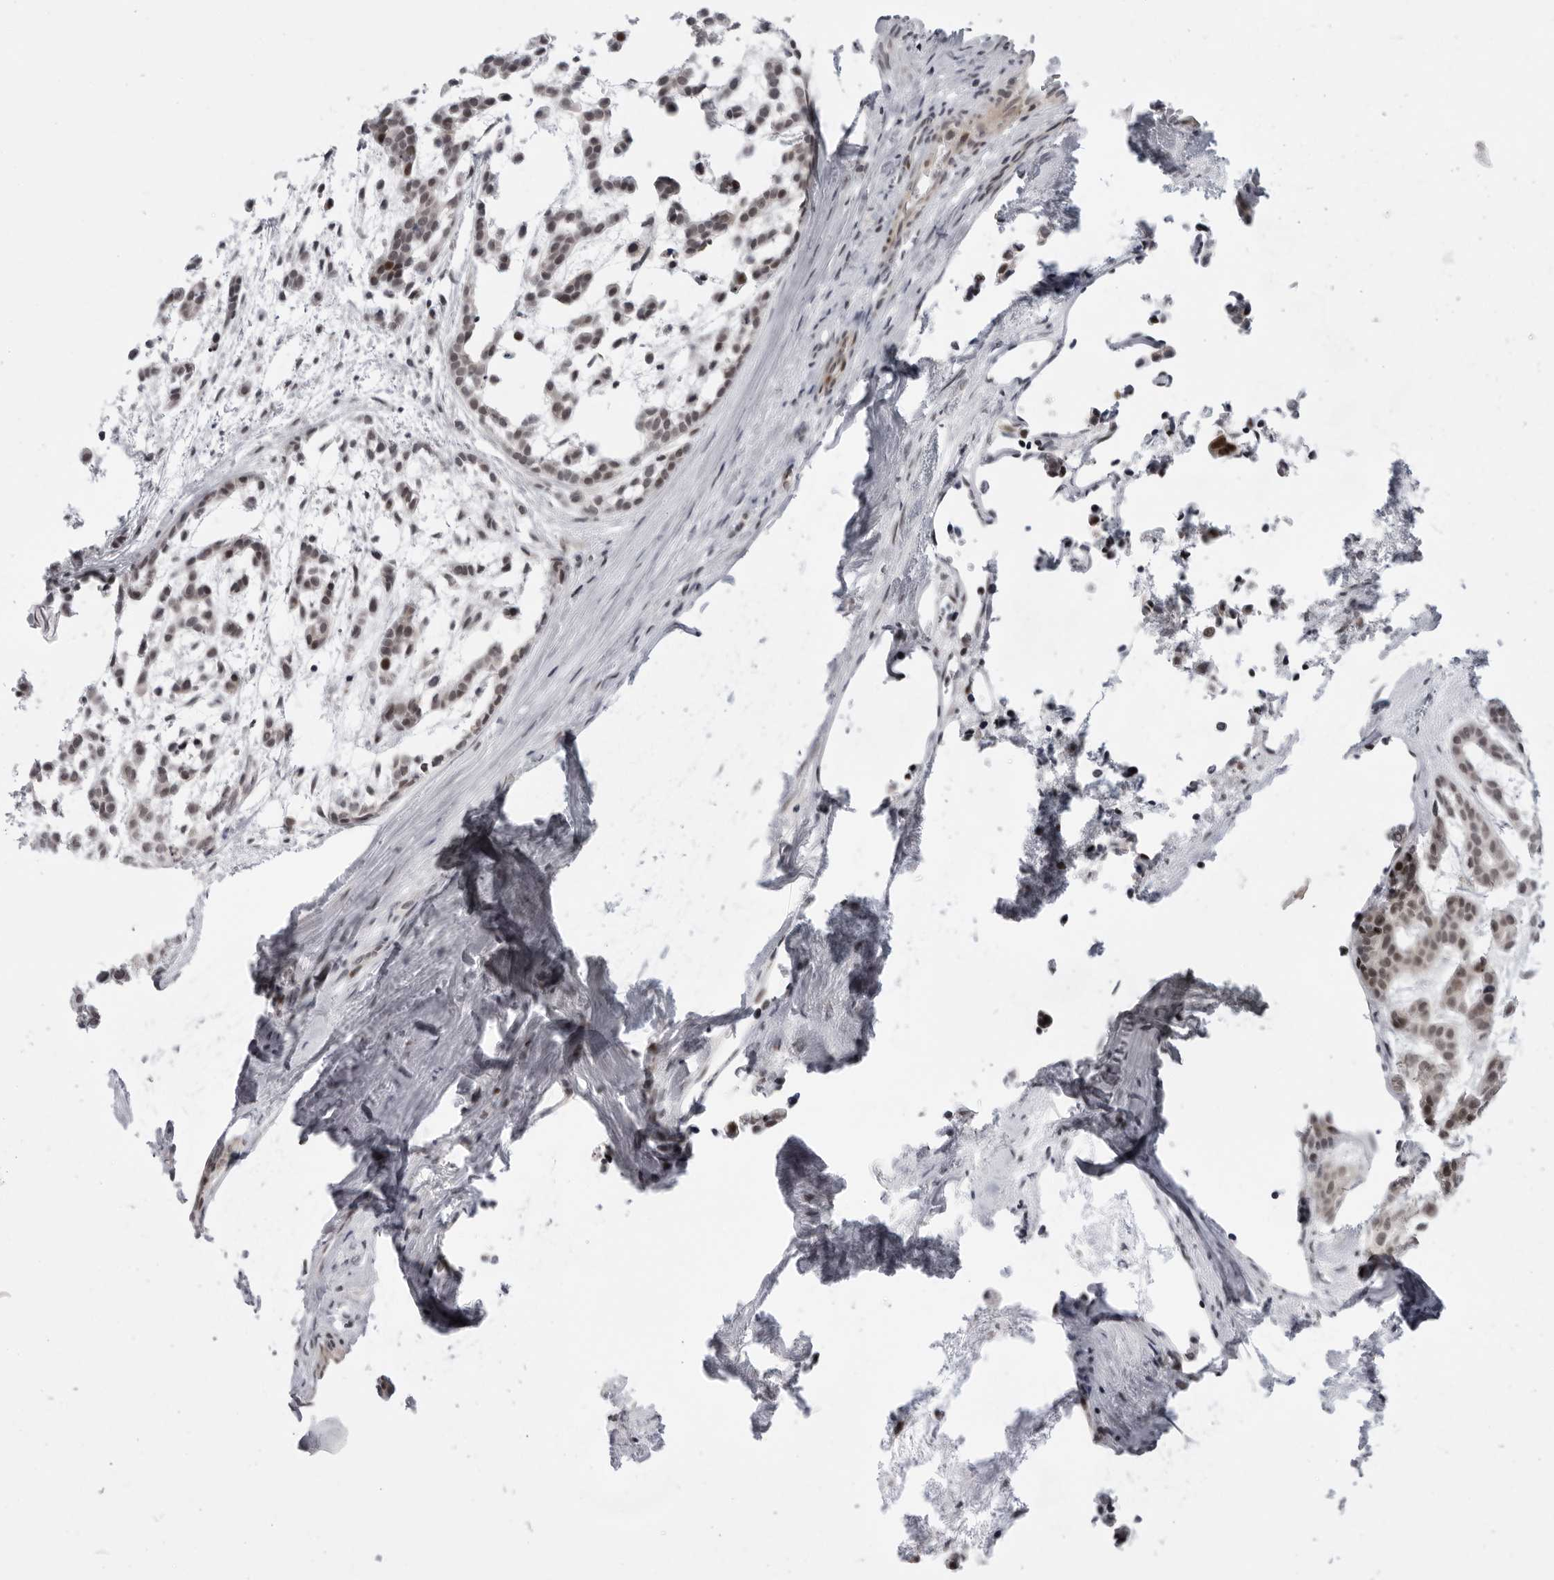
{"staining": {"intensity": "weak", "quantity": ">75%", "location": "nuclear"}, "tissue": "head and neck cancer", "cell_type": "Tumor cells", "image_type": "cancer", "snomed": [{"axis": "morphology", "description": "Adenocarcinoma, NOS"}, {"axis": "morphology", "description": "Adenoma, NOS"}, {"axis": "topography", "description": "Head-Neck"}], "caption": "A micrograph of head and neck adenoma stained for a protein exhibits weak nuclear brown staining in tumor cells.", "gene": "ALPK2", "patient": {"sex": "female", "age": 55}}